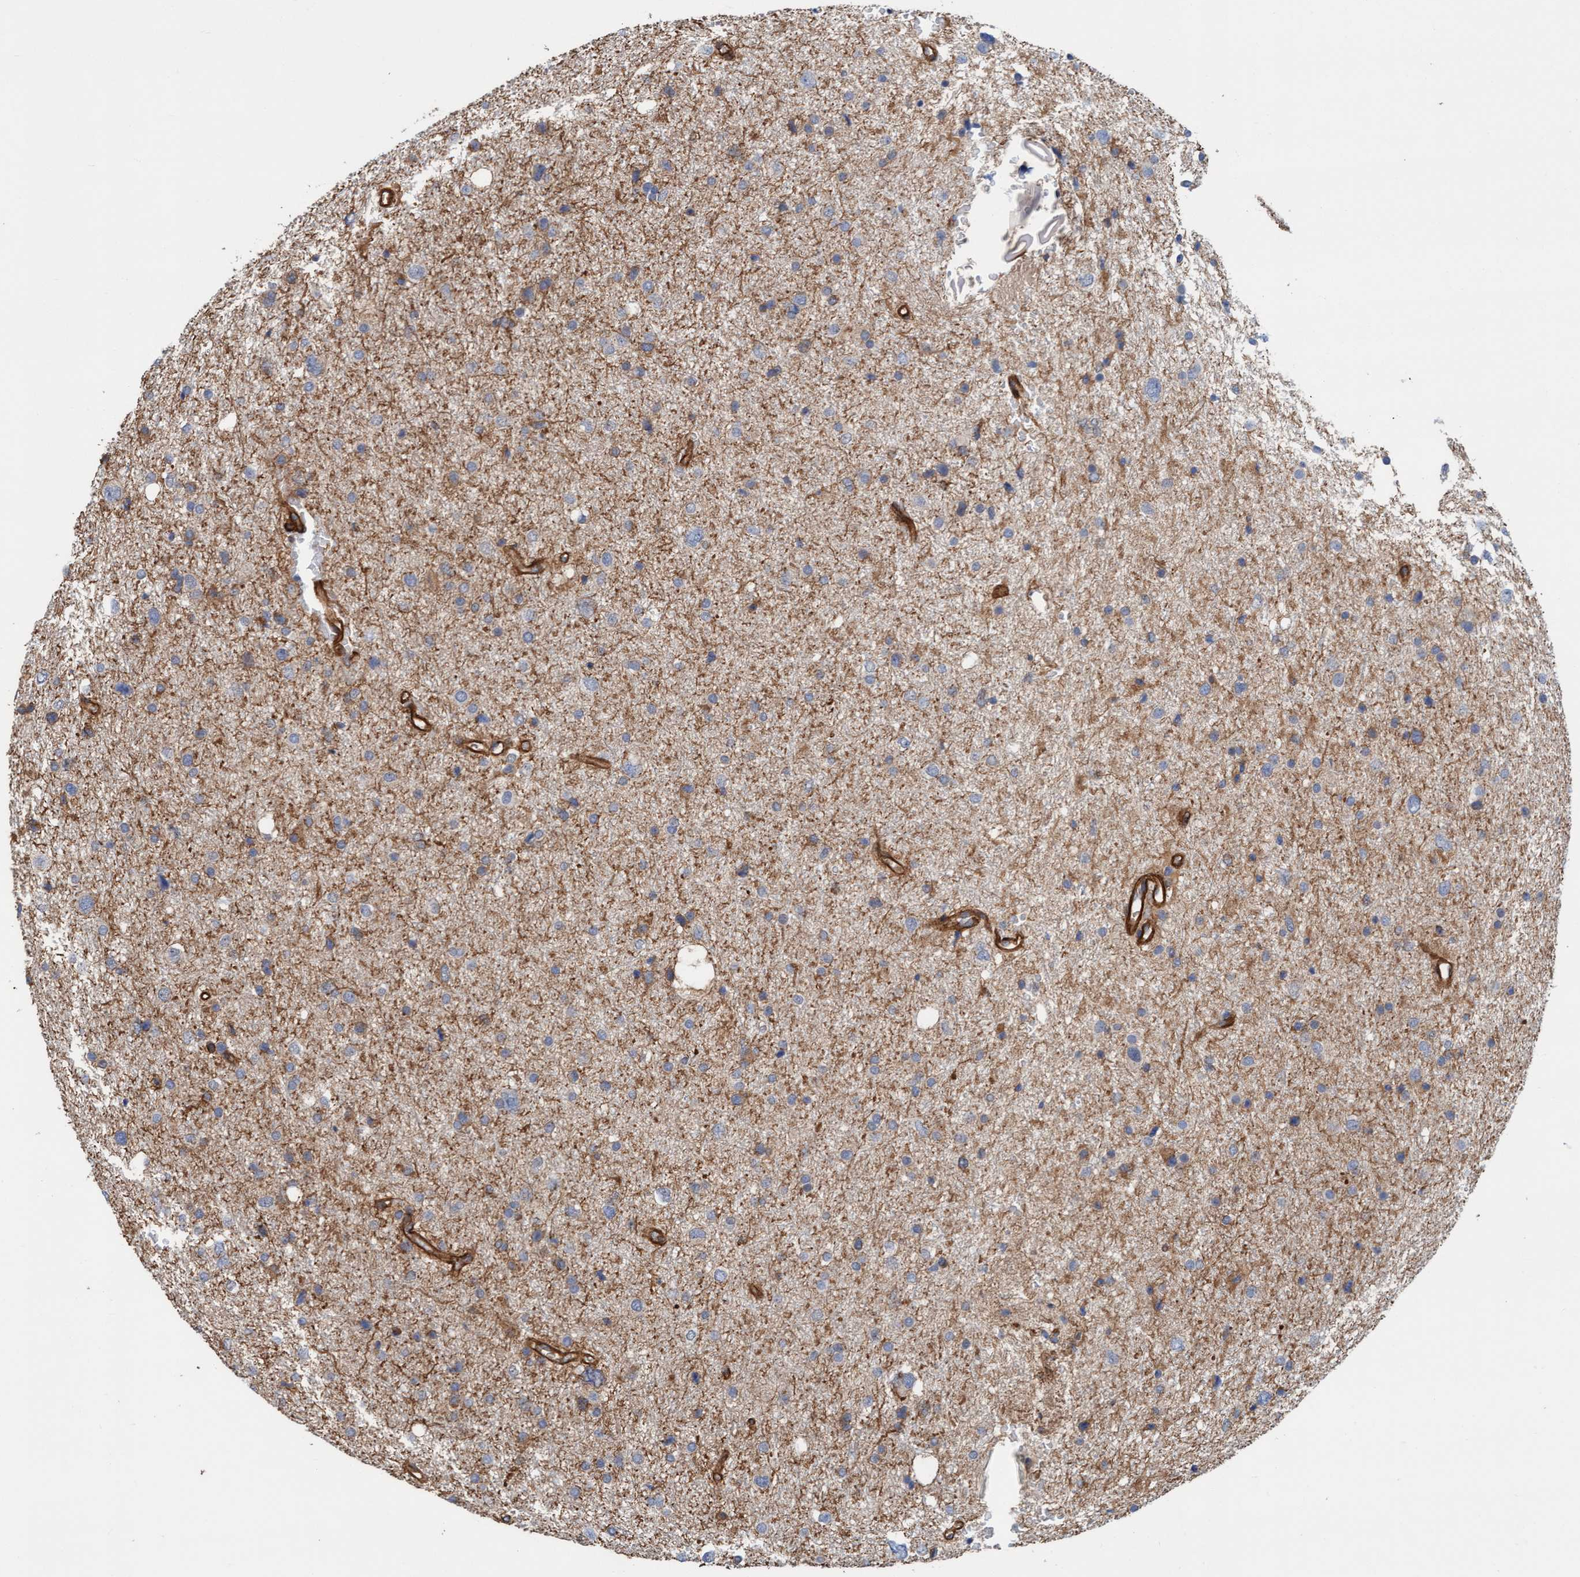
{"staining": {"intensity": "weak", "quantity": "25%-75%", "location": "cytoplasmic/membranous"}, "tissue": "glioma", "cell_type": "Tumor cells", "image_type": "cancer", "snomed": [{"axis": "morphology", "description": "Glioma, malignant, Low grade"}, {"axis": "topography", "description": "Brain"}], "caption": "Malignant glioma (low-grade) stained for a protein (brown) displays weak cytoplasmic/membranous positive positivity in approximately 25%-75% of tumor cells.", "gene": "STXBP4", "patient": {"sex": "female", "age": 37}}